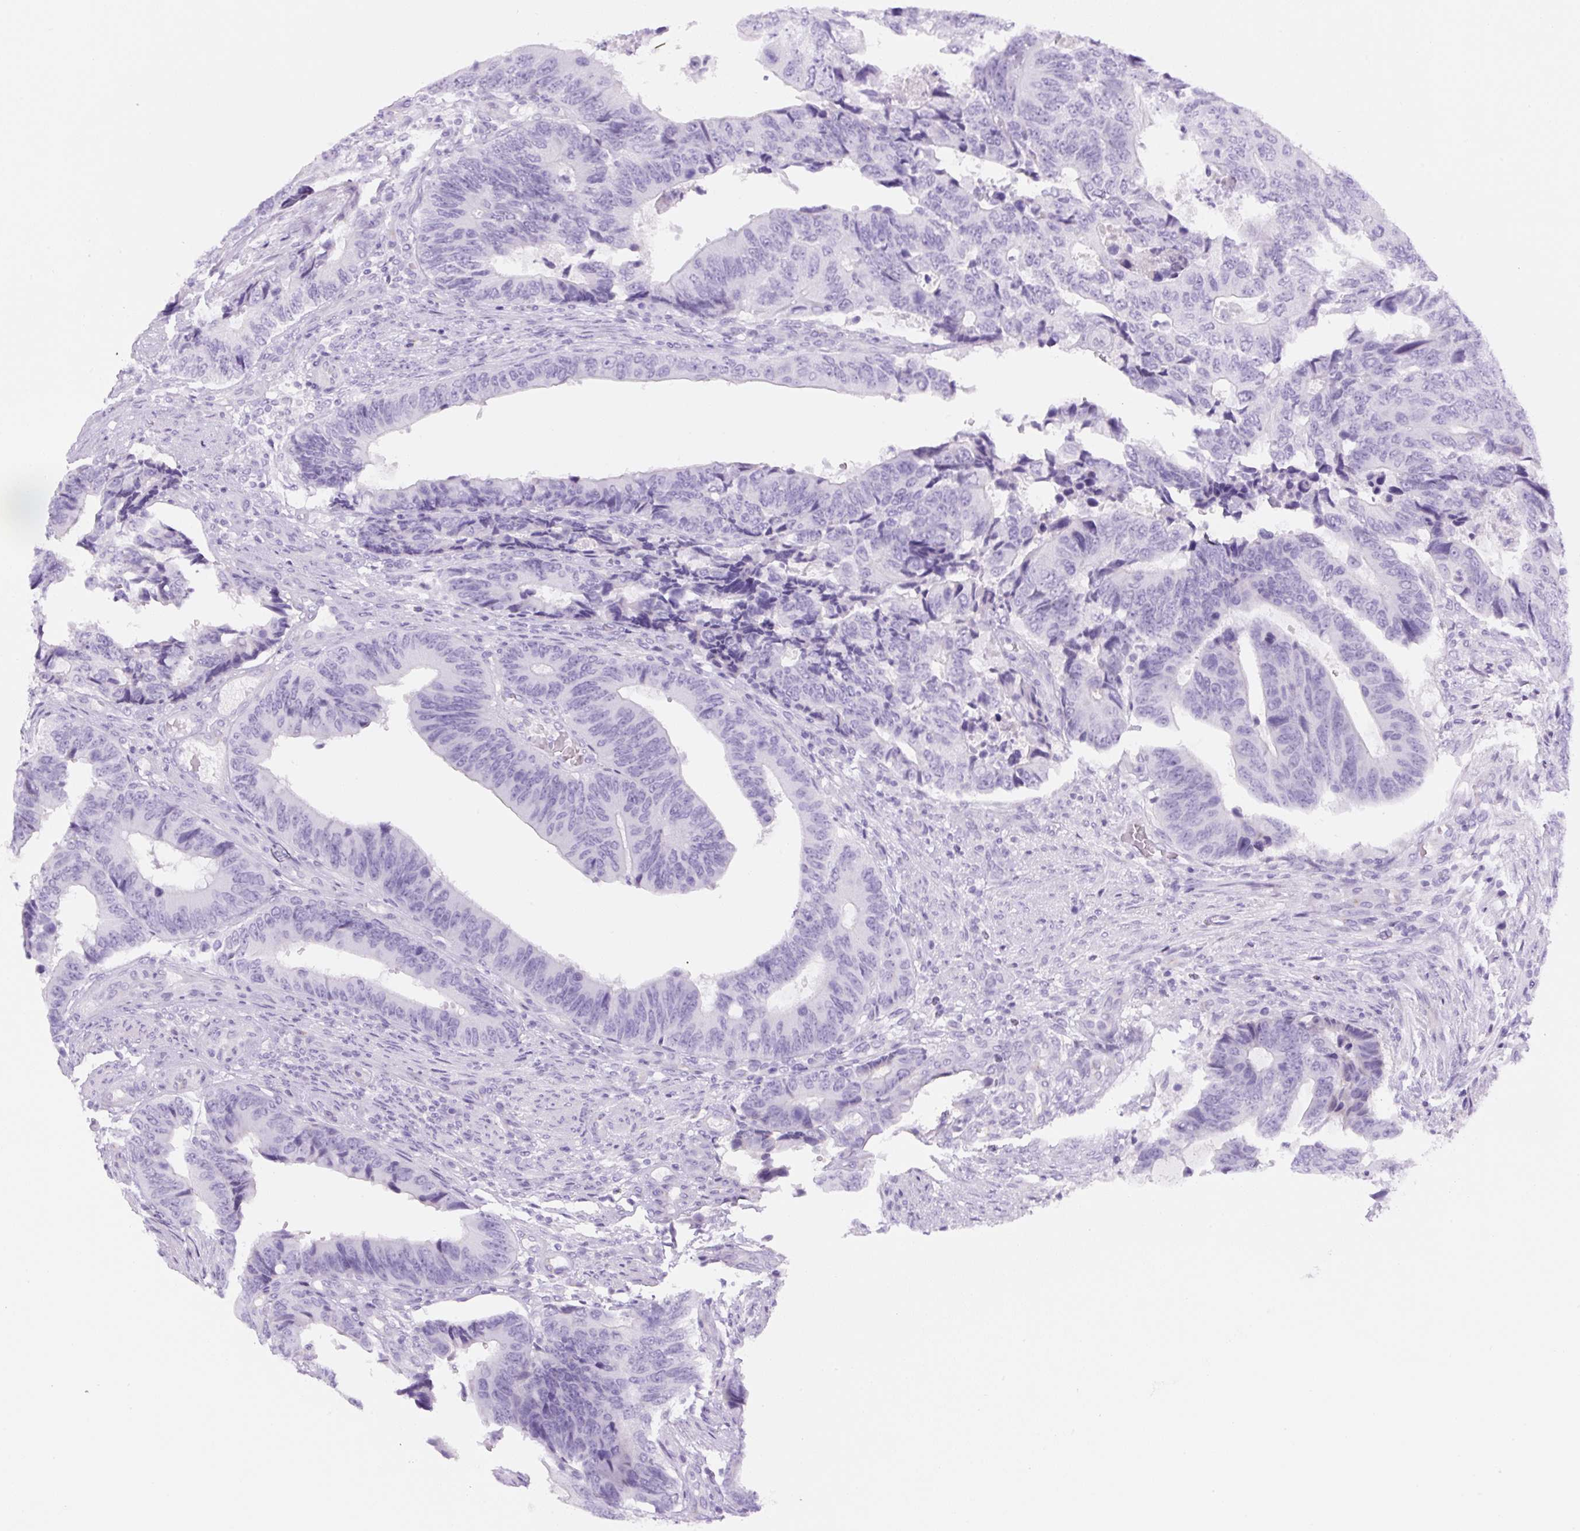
{"staining": {"intensity": "negative", "quantity": "none", "location": "none"}, "tissue": "colorectal cancer", "cell_type": "Tumor cells", "image_type": "cancer", "snomed": [{"axis": "morphology", "description": "Adenocarcinoma, NOS"}, {"axis": "topography", "description": "Colon"}], "caption": "Human adenocarcinoma (colorectal) stained for a protein using immunohistochemistry demonstrates no positivity in tumor cells.", "gene": "RSPO4", "patient": {"sex": "male", "age": 87}}